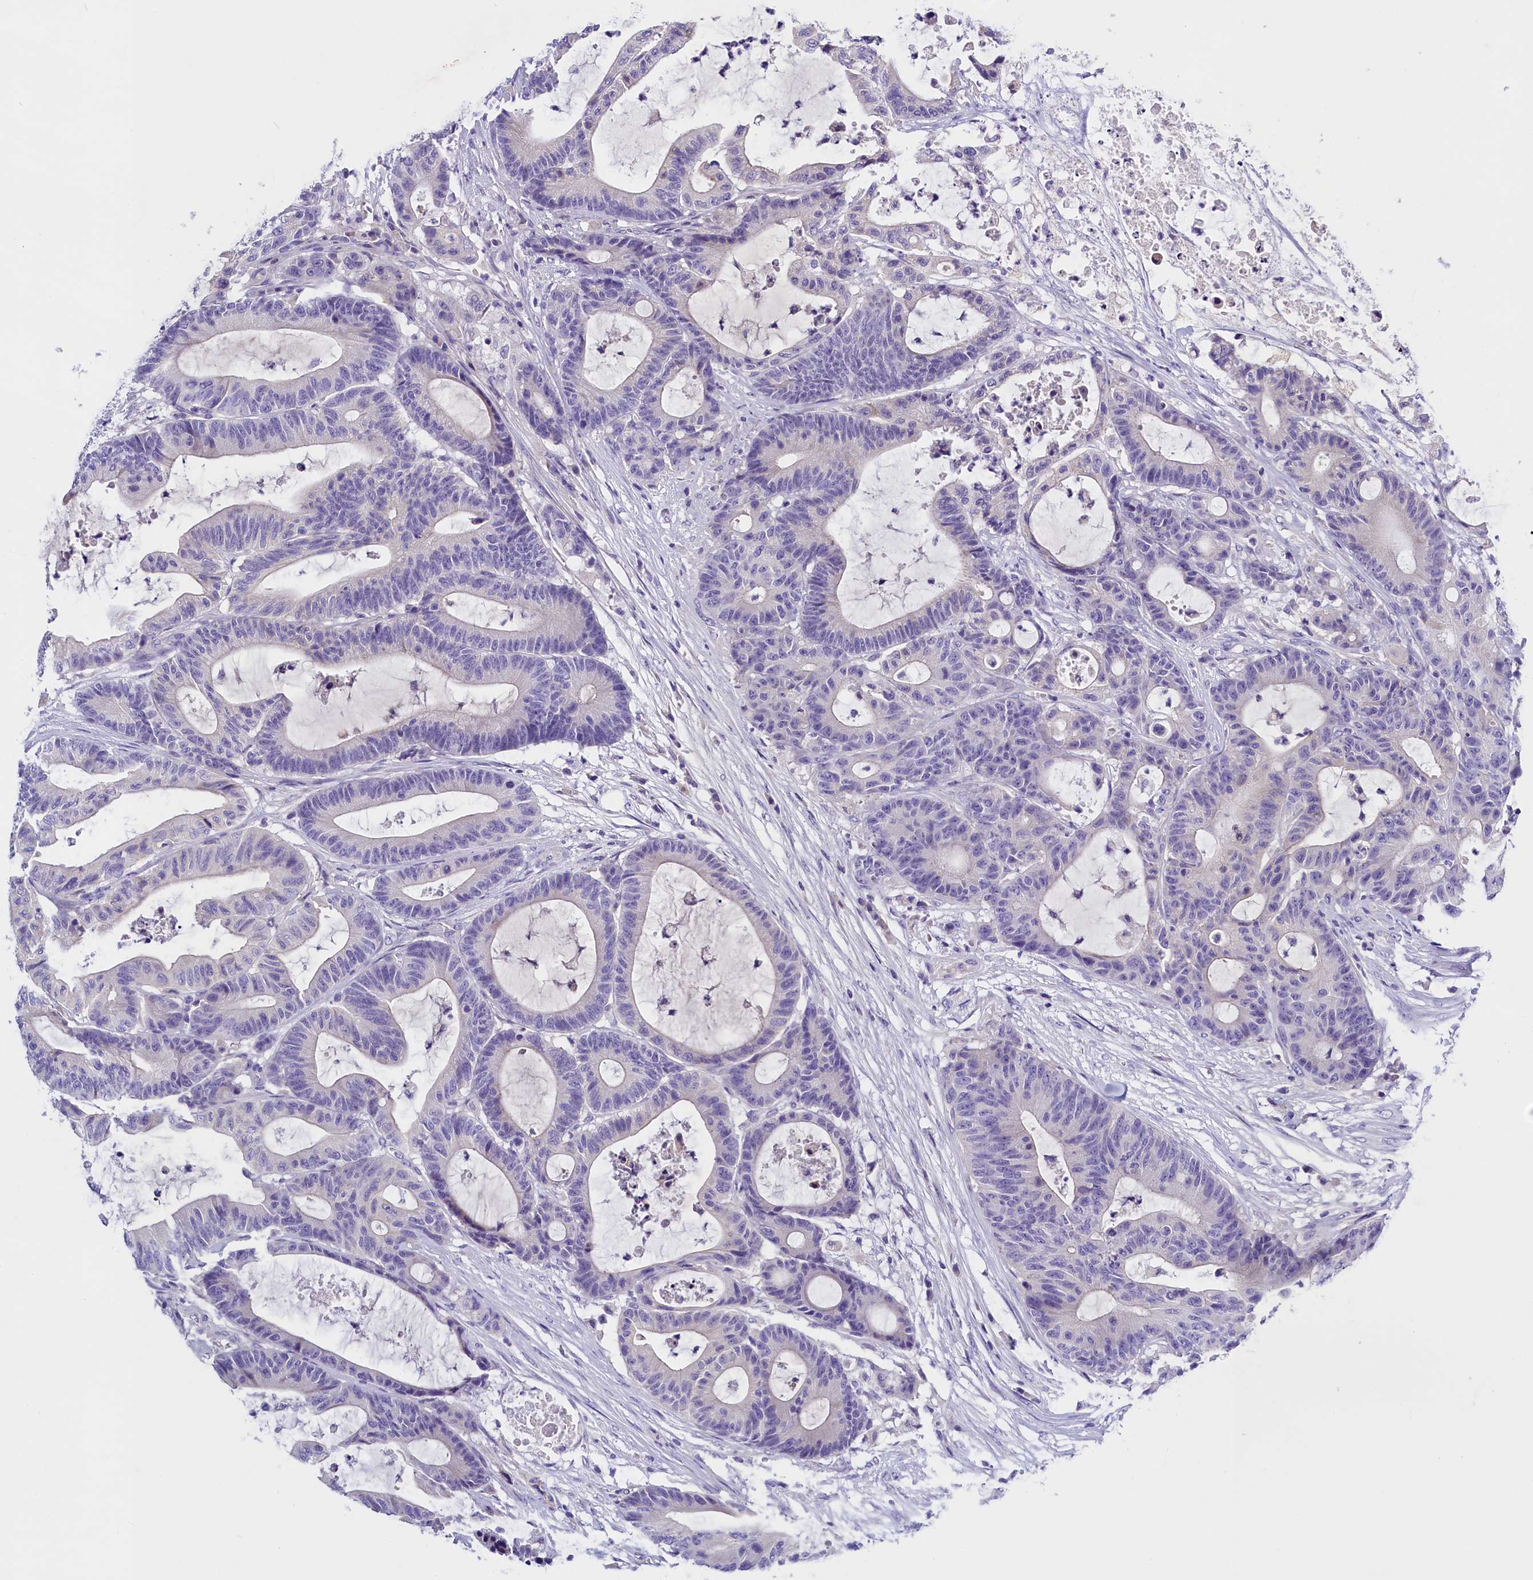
{"staining": {"intensity": "negative", "quantity": "none", "location": "none"}, "tissue": "colorectal cancer", "cell_type": "Tumor cells", "image_type": "cancer", "snomed": [{"axis": "morphology", "description": "Adenocarcinoma, NOS"}, {"axis": "topography", "description": "Colon"}], "caption": "Tumor cells are negative for protein expression in human colorectal cancer. (DAB (3,3'-diaminobenzidine) immunohistochemistry (IHC) visualized using brightfield microscopy, high magnification).", "gene": "RTTN", "patient": {"sex": "female", "age": 84}}